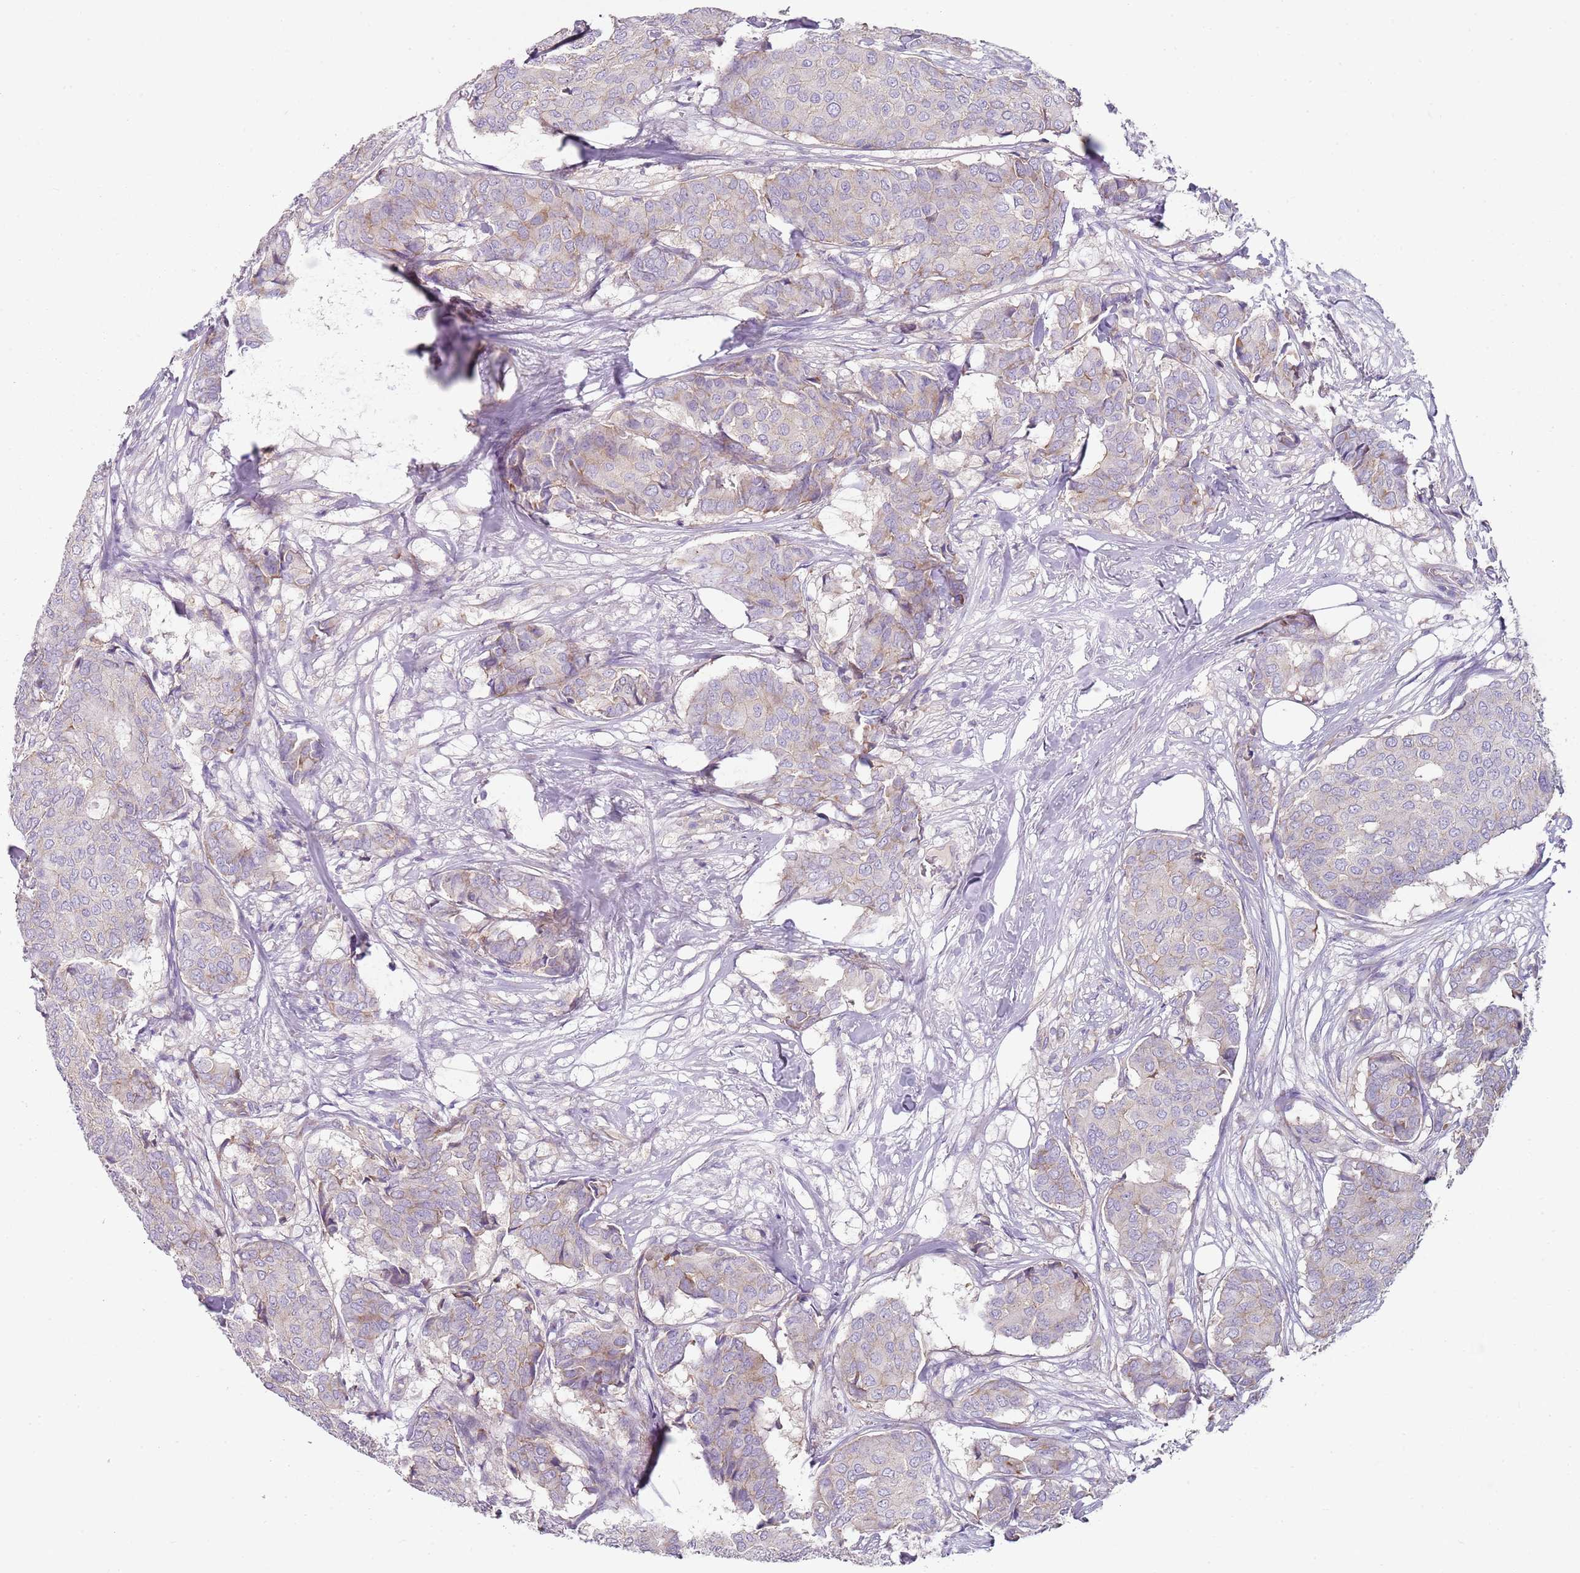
{"staining": {"intensity": "weak", "quantity": "<25%", "location": "cytoplasmic/membranous"}, "tissue": "breast cancer", "cell_type": "Tumor cells", "image_type": "cancer", "snomed": [{"axis": "morphology", "description": "Duct carcinoma"}, {"axis": "topography", "description": "Breast"}], "caption": "A photomicrograph of infiltrating ductal carcinoma (breast) stained for a protein shows no brown staining in tumor cells.", "gene": "SLC26A6", "patient": {"sex": "female", "age": 75}}